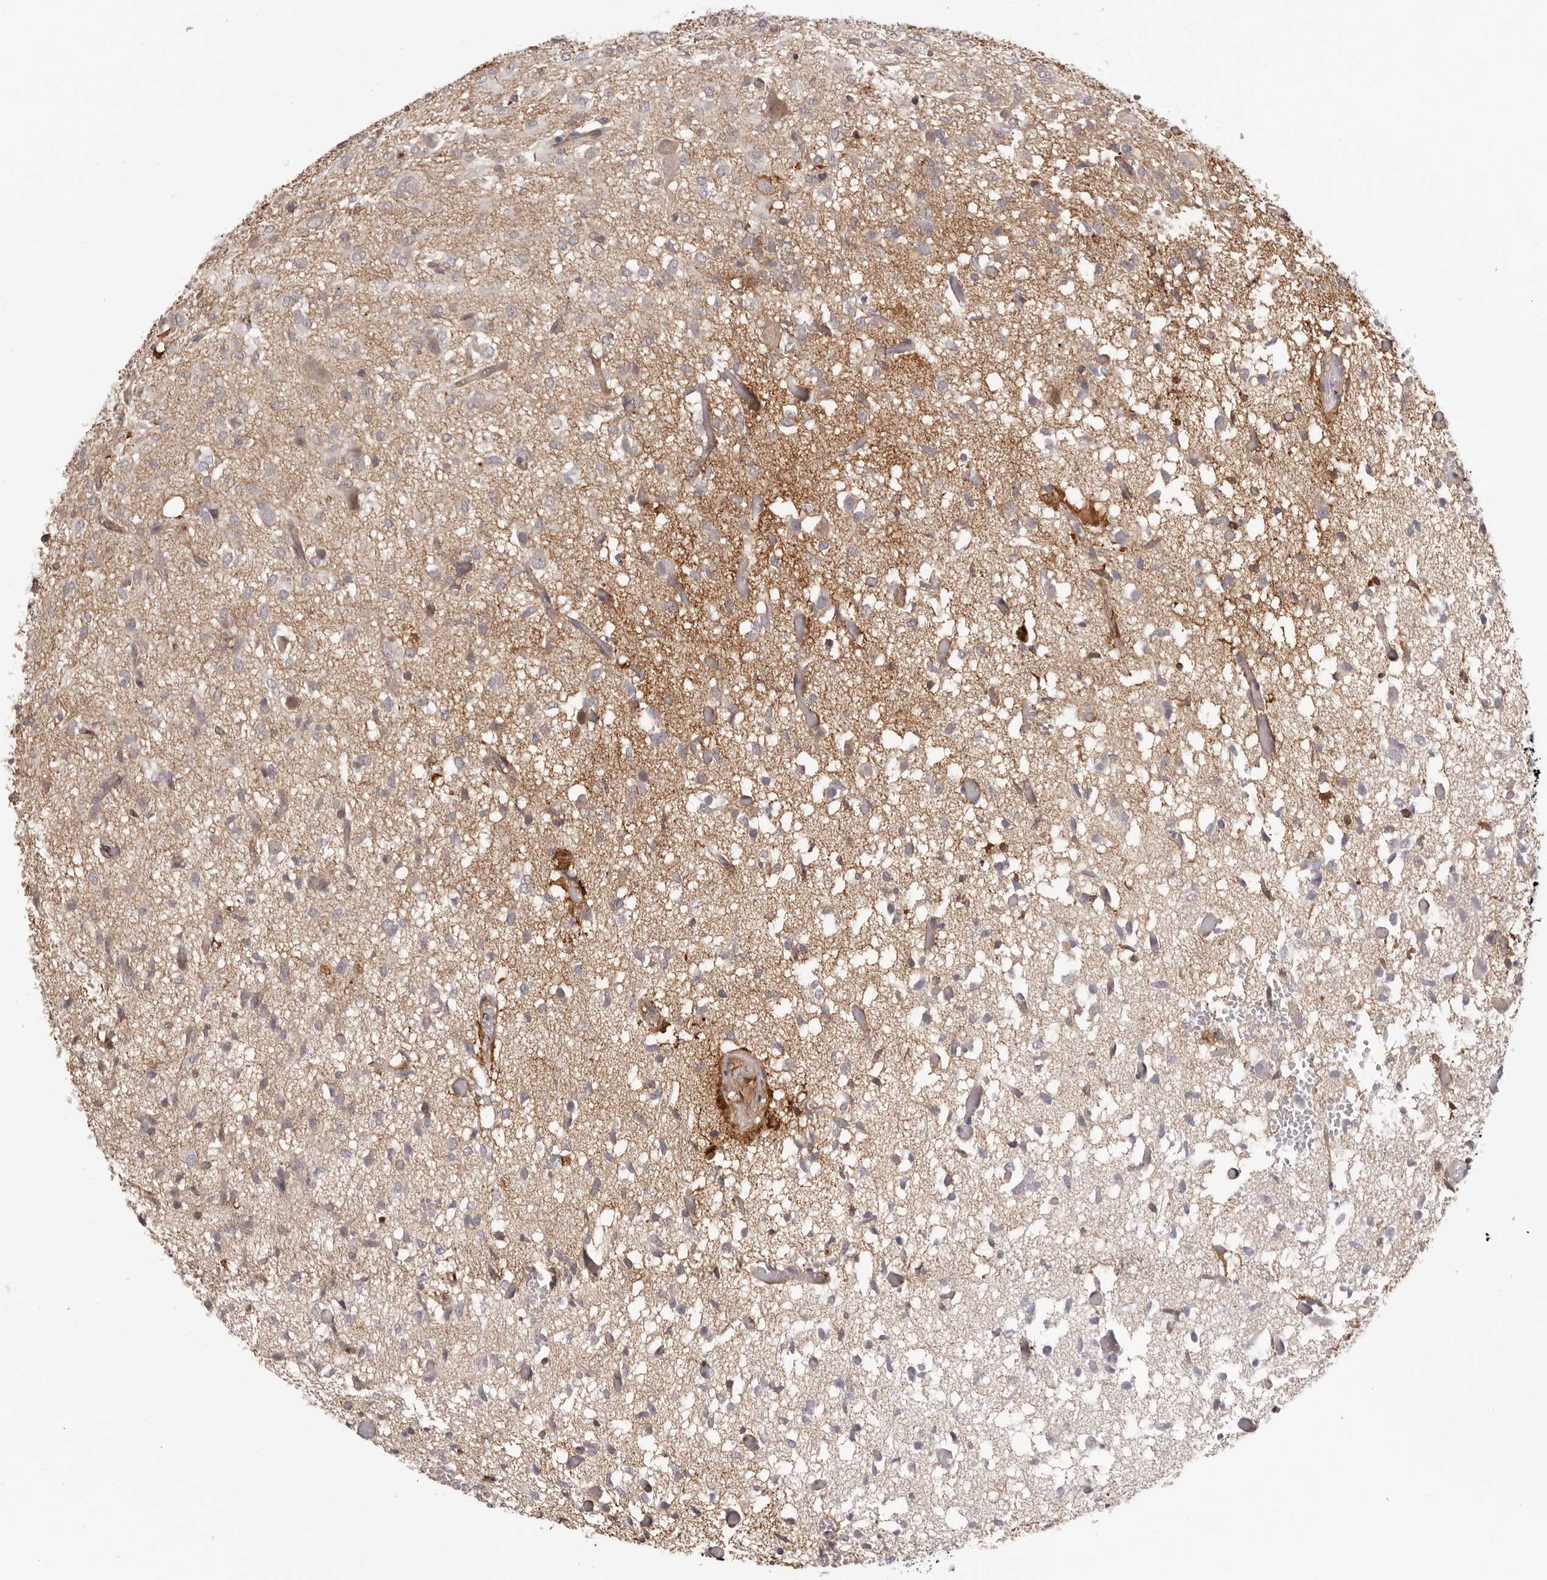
{"staining": {"intensity": "negative", "quantity": "none", "location": "none"}, "tissue": "glioma", "cell_type": "Tumor cells", "image_type": "cancer", "snomed": [{"axis": "morphology", "description": "Glioma, malignant, High grade"}, {"axis": "topography", "description": "Brain"}], "caption": "There is no significant staining in tumor cells of glioma.", "gene": "OTUD3", "patient": {"sex": "female", "age": 59}}